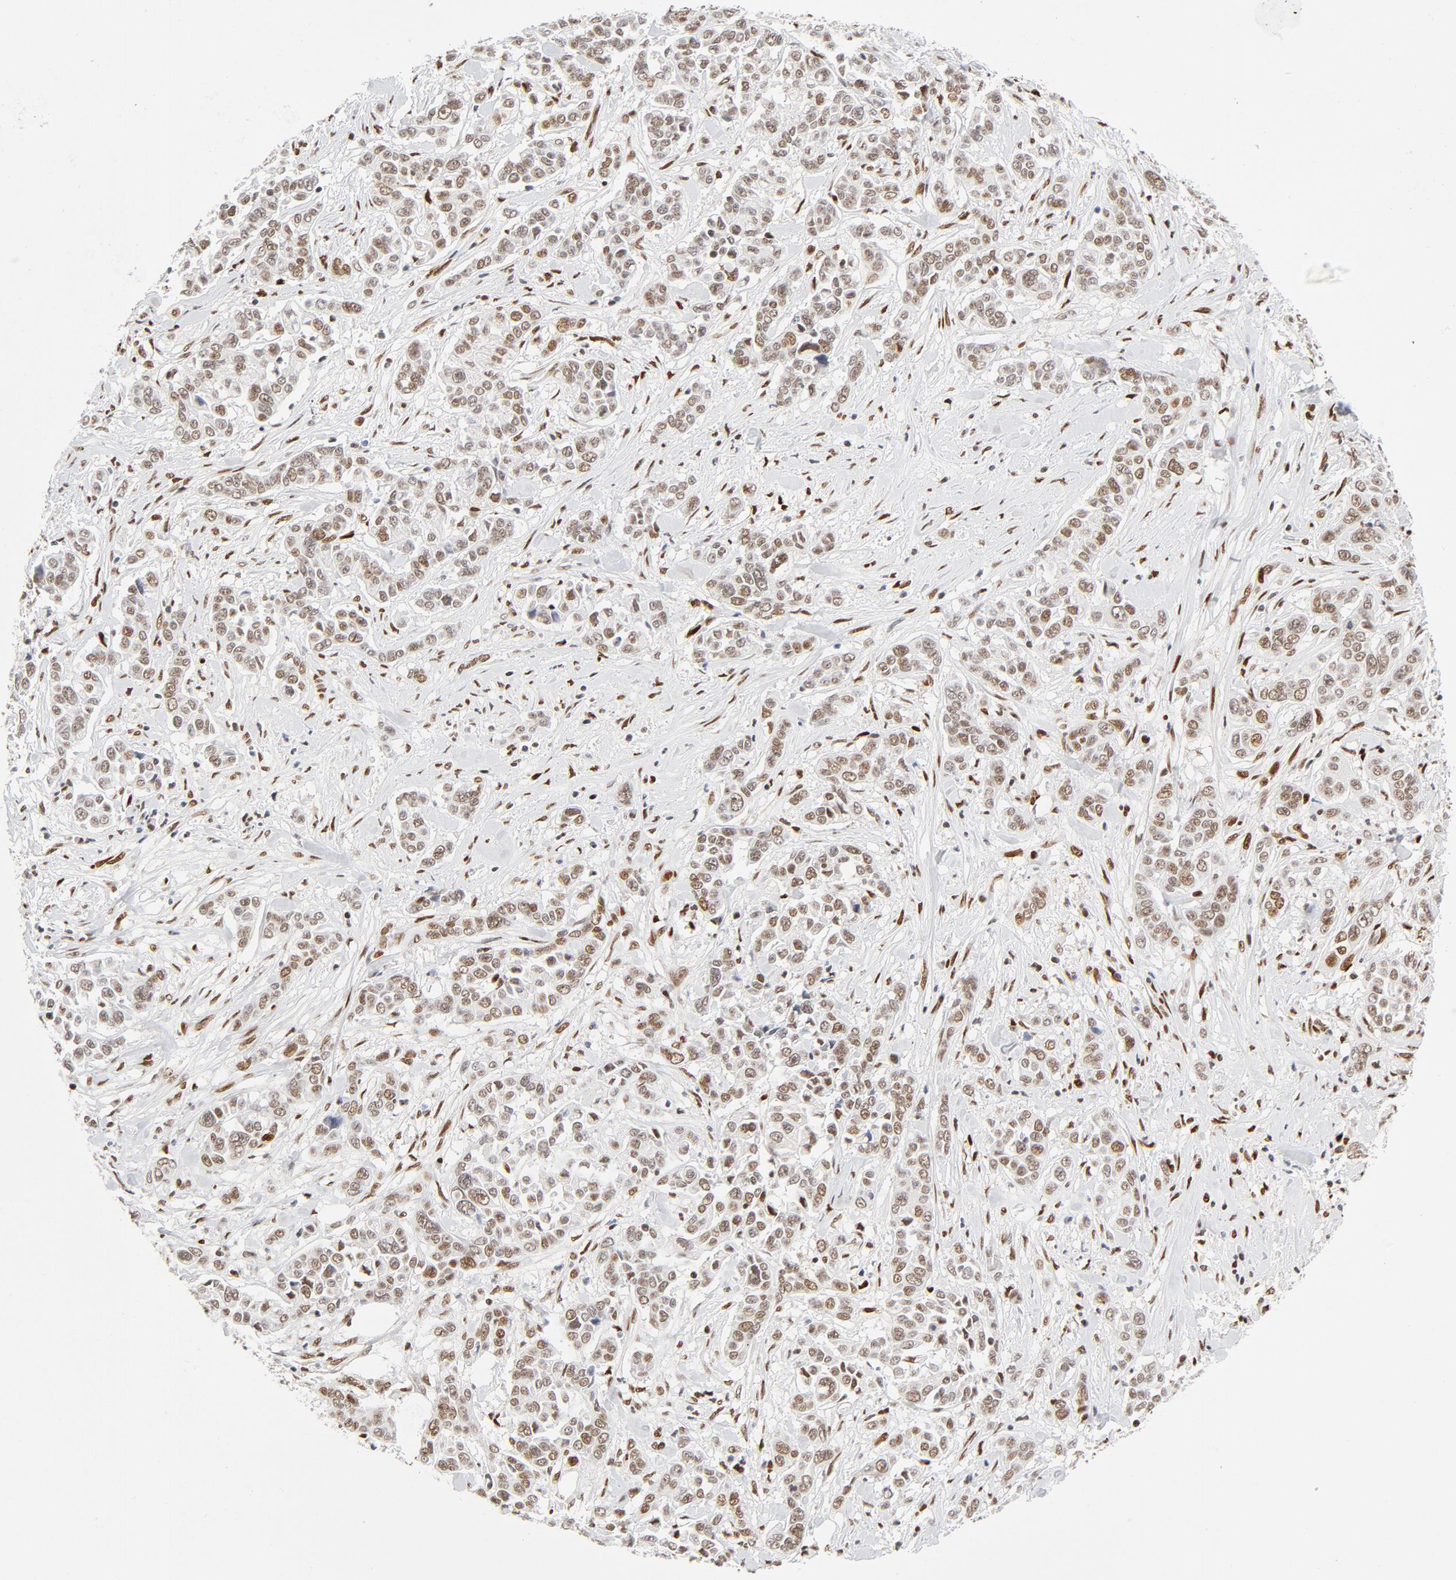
{"staining": {"intensity": "weak", "quantity": "25%-75%", "location": "nuclear"}, "tissue": "pancreatic cancer", "cell_type": "Tumor cells", "image_type": "cancer", "snomed": [{"axis": "morphology", "description": "Adenocarcinoma, NOS"}, {"axis": "topography", "description": "Pancreas"}], "caption": "Pancreatic cancer (adenocarcinoma) stained with a brown dye demonstrates weak nuclear positive positivity in about 25%-75% of tumor cells.", "gene": "MEF2A", "patient": {"sex": "female", "age": 52}}